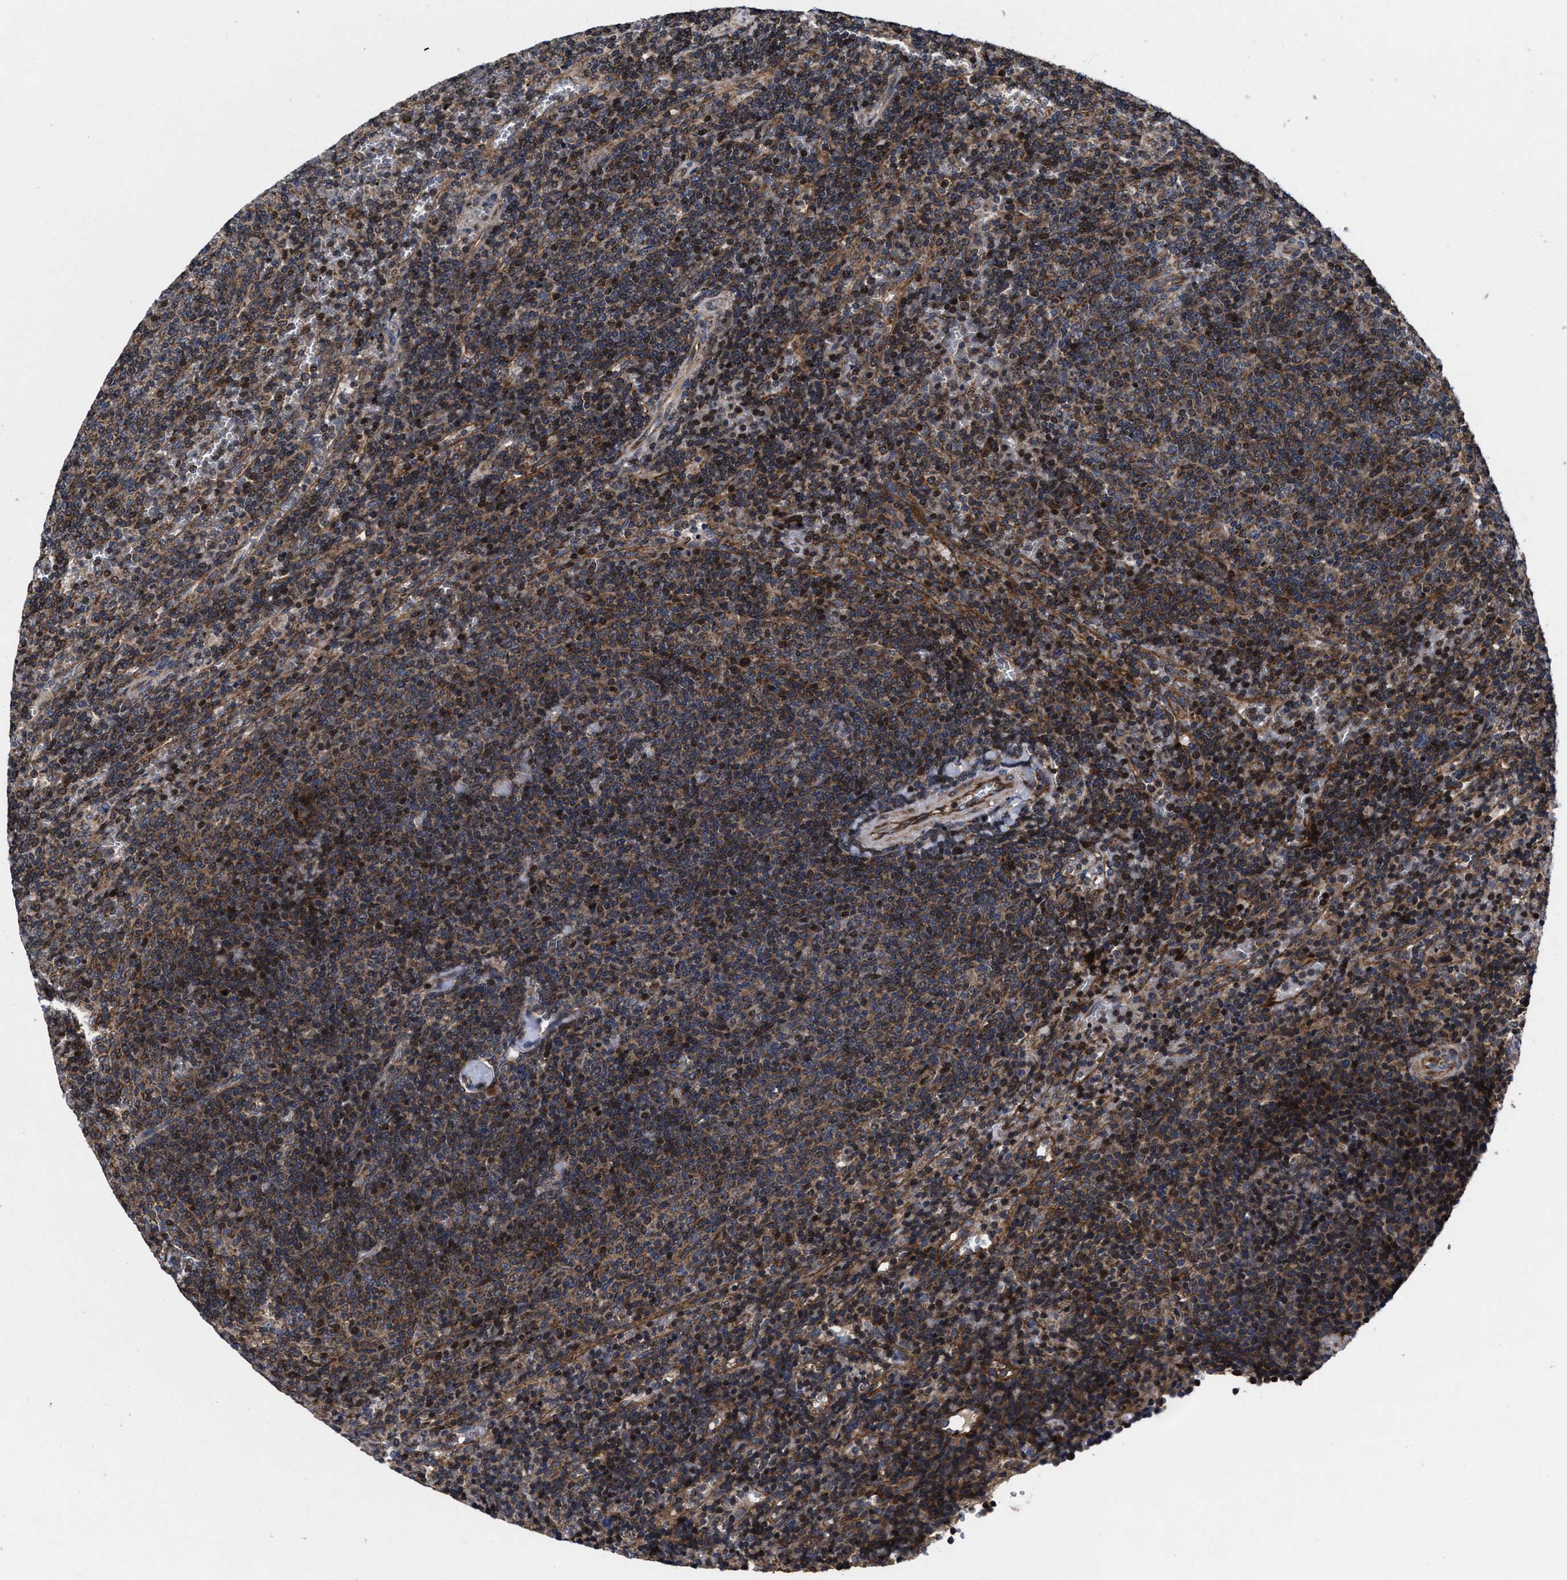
{"staining": {"intensity": "moderate", "quantity": ">75%", "location": "cytoplasmic/membranous"}, "tissue": "lymphoma", "cell_type": "Tumor cells", "image_type": "cancer", "snomed": [{"axis": "morphology", "description": "Malignant lymphoma, non-Hodgkin's type, Low grade"}, {"axis": "topography", "description": "Spleen"}], "caption": "Human lymphoma stained with a brown dye demonstrates moderate cytoplasmic/membranous positive staining in approximately >75% of tumor cells.", "gene": "MRPL50", "patient": {"sex": "female", "age": 50}}